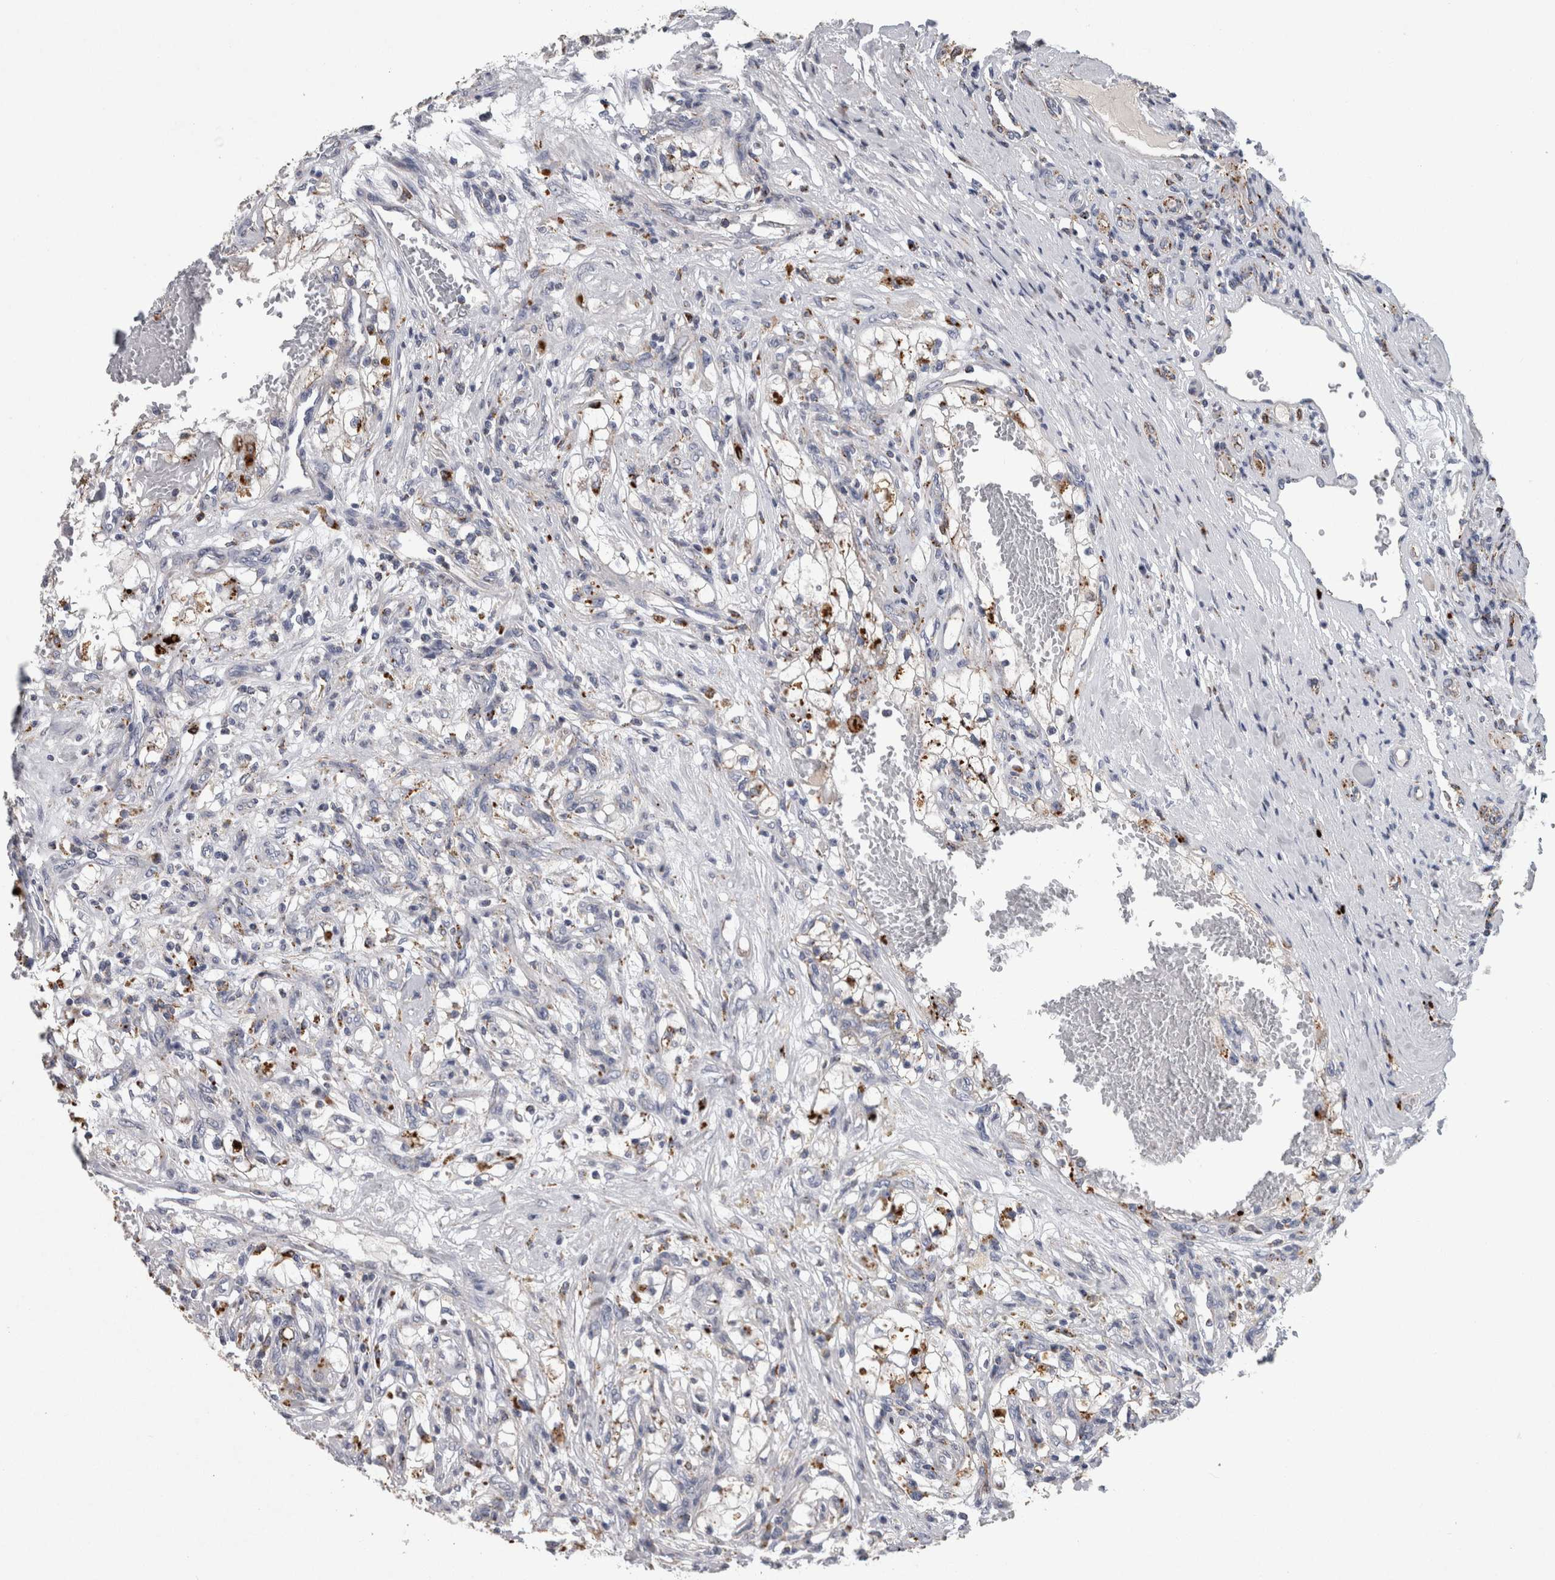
{"staining": {"intensity": "weak", "quantity": "<25%", "location": "cytoplasmic/membranous"}, "tissue": "renal cancer", "cell_type": "Tumor cells", "image_type": "cancer", "snomed": [{"axis": "morphology", "description": "Adenocarcinoma, NOS"}, {"axis": "topography", "description": "Kidney"}], "caption": "Renal cancer was stained to show a protein in brown. There is no significant positivity in tumor cells.", "gene": "DPP7", "patient": {"sex": "male", "age": 68}}